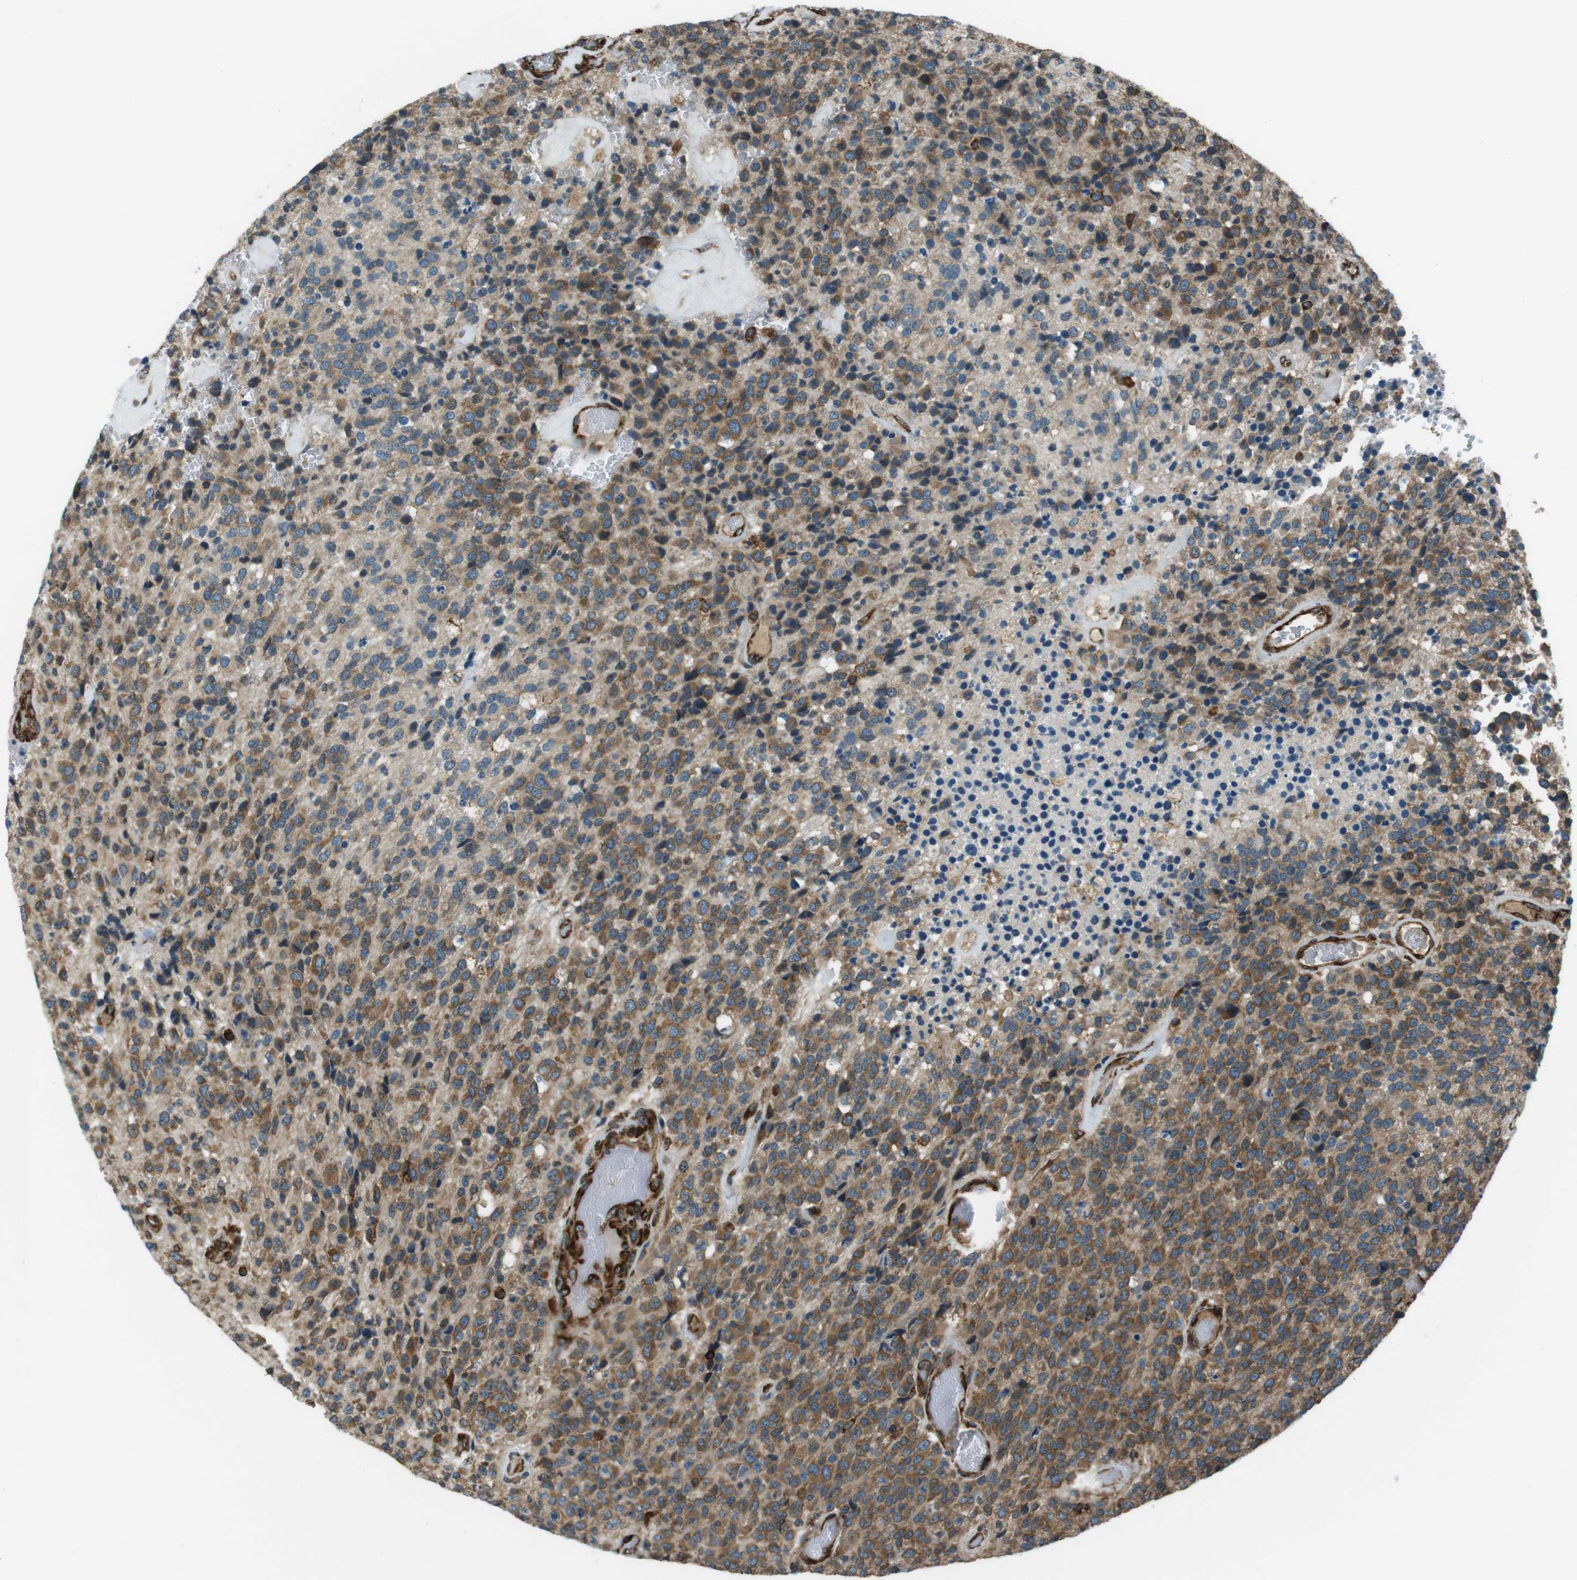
{"staining": {"intensity": "moderate", "quantity": ">75%", "location": "cytoplasmic/membranous"}, "tissue": "glioma", "cell_type": "Tumor cells", "image_type": "cancer", "snomed": [{"axis": "morphology", "description": "Glioma, malignant, High grade"}, {"axis": "topography", "description": "pancreas cauda"}], "caption": "Human high-grade glioma (malignant) stained with a protein marker demonstrates moderate staining in tumor cells.", "gene": "KTN1", "patient": {"sex": "male", "age": 60}}